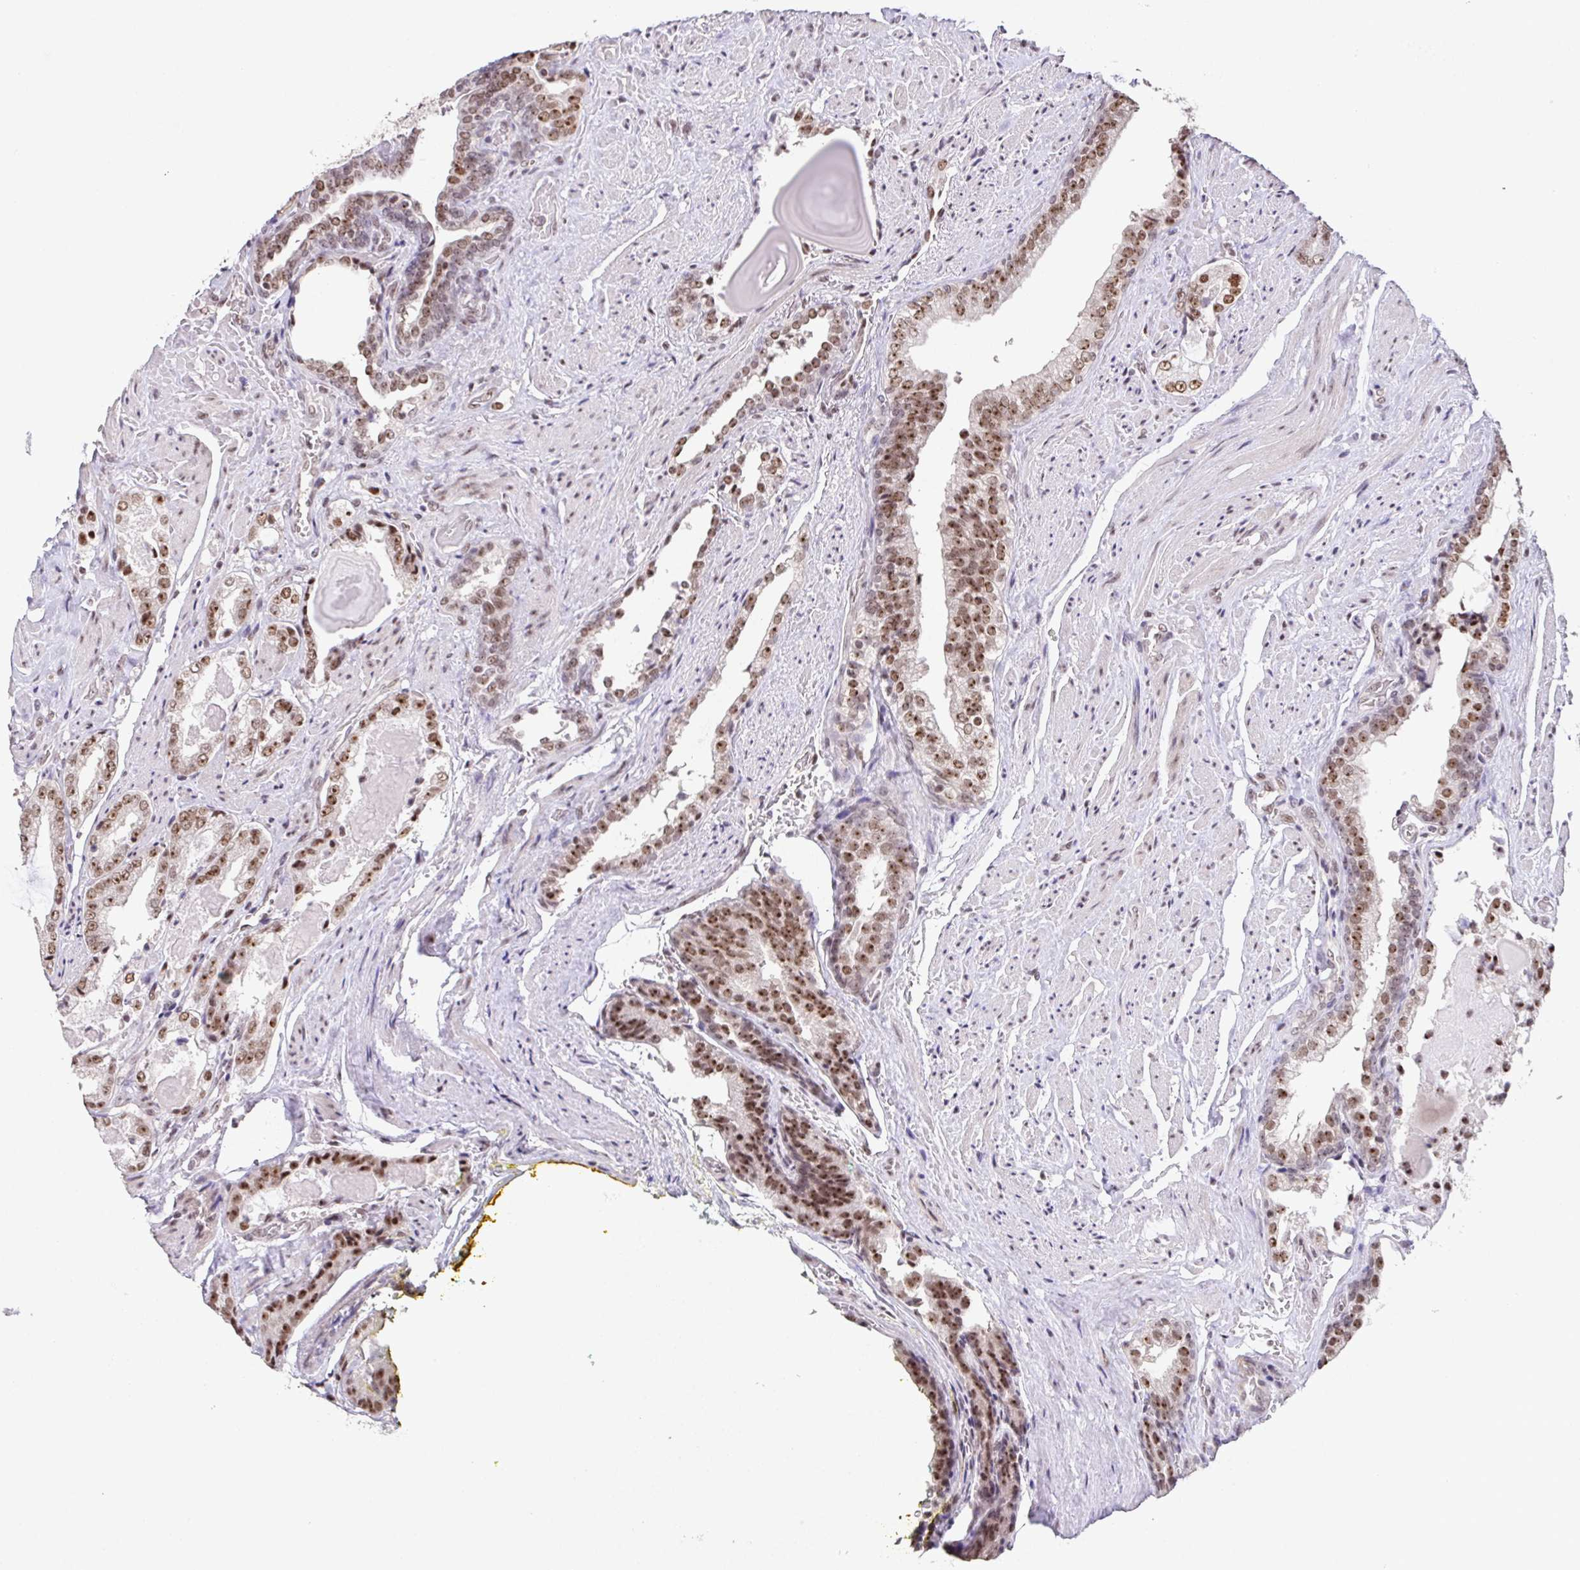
{"staining": {"intensity": "moderate", "quantity": ">75%", "location": "nuclear"}, "tissue": "prostate cancer", "cell_type": "Tumor cells", "image_type": "cancer", "snomed": [{"axis": "morphology", "description": "Adenocarcinoma, High grade"}, {"axis": "topography", "description": "Prostate"}], "caption": "IHC (DAB) staining of human prostate cancer (high-grade adenocarcinoma) displays moderate nuclear protein staining in approximately >75% of tumor cells.", "gene": "ZNF800", "patient": {"sex": "male", "age": 65}}